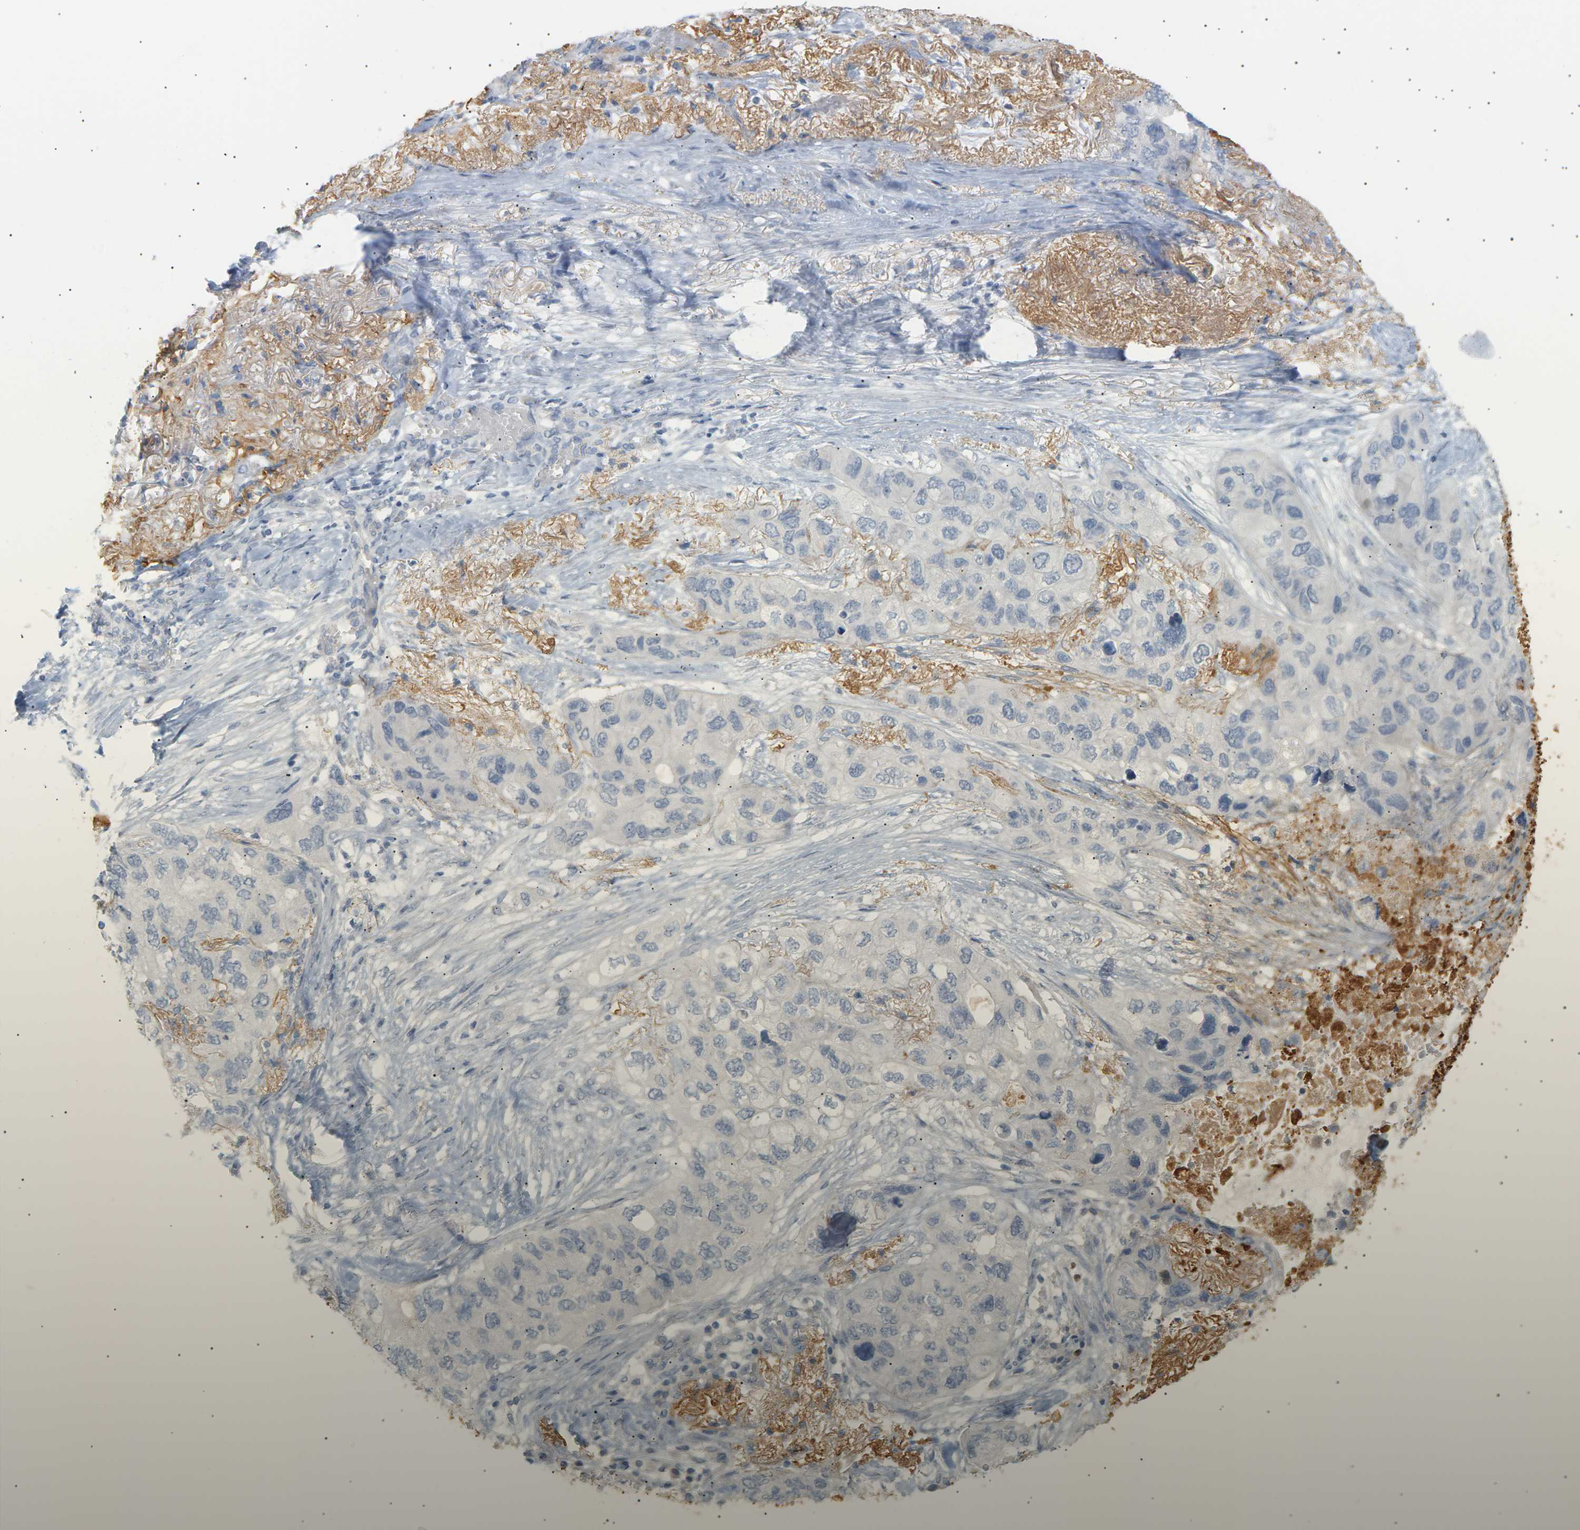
{"staining": {"intensity": "negative", "quantity": "none", "location": "none"}, "tissue": "lung cancer", "cell_type": "Tumor cells", "image_type": "cancer", "snomed": [{"axis": "morphology", "description": "Squamous cell carcinoma, NOS"}, {"axis": "topography", "description": "Lung"}], "caption": "Immunohistochemistry (IHC) micrograph of neoplastic tissue: human lung squamous cell carcinoma stained with DAB displays no significant protein staining in tumor cells.", "gene": "CLU", "patient": {"sex": "female", "age": 73}}